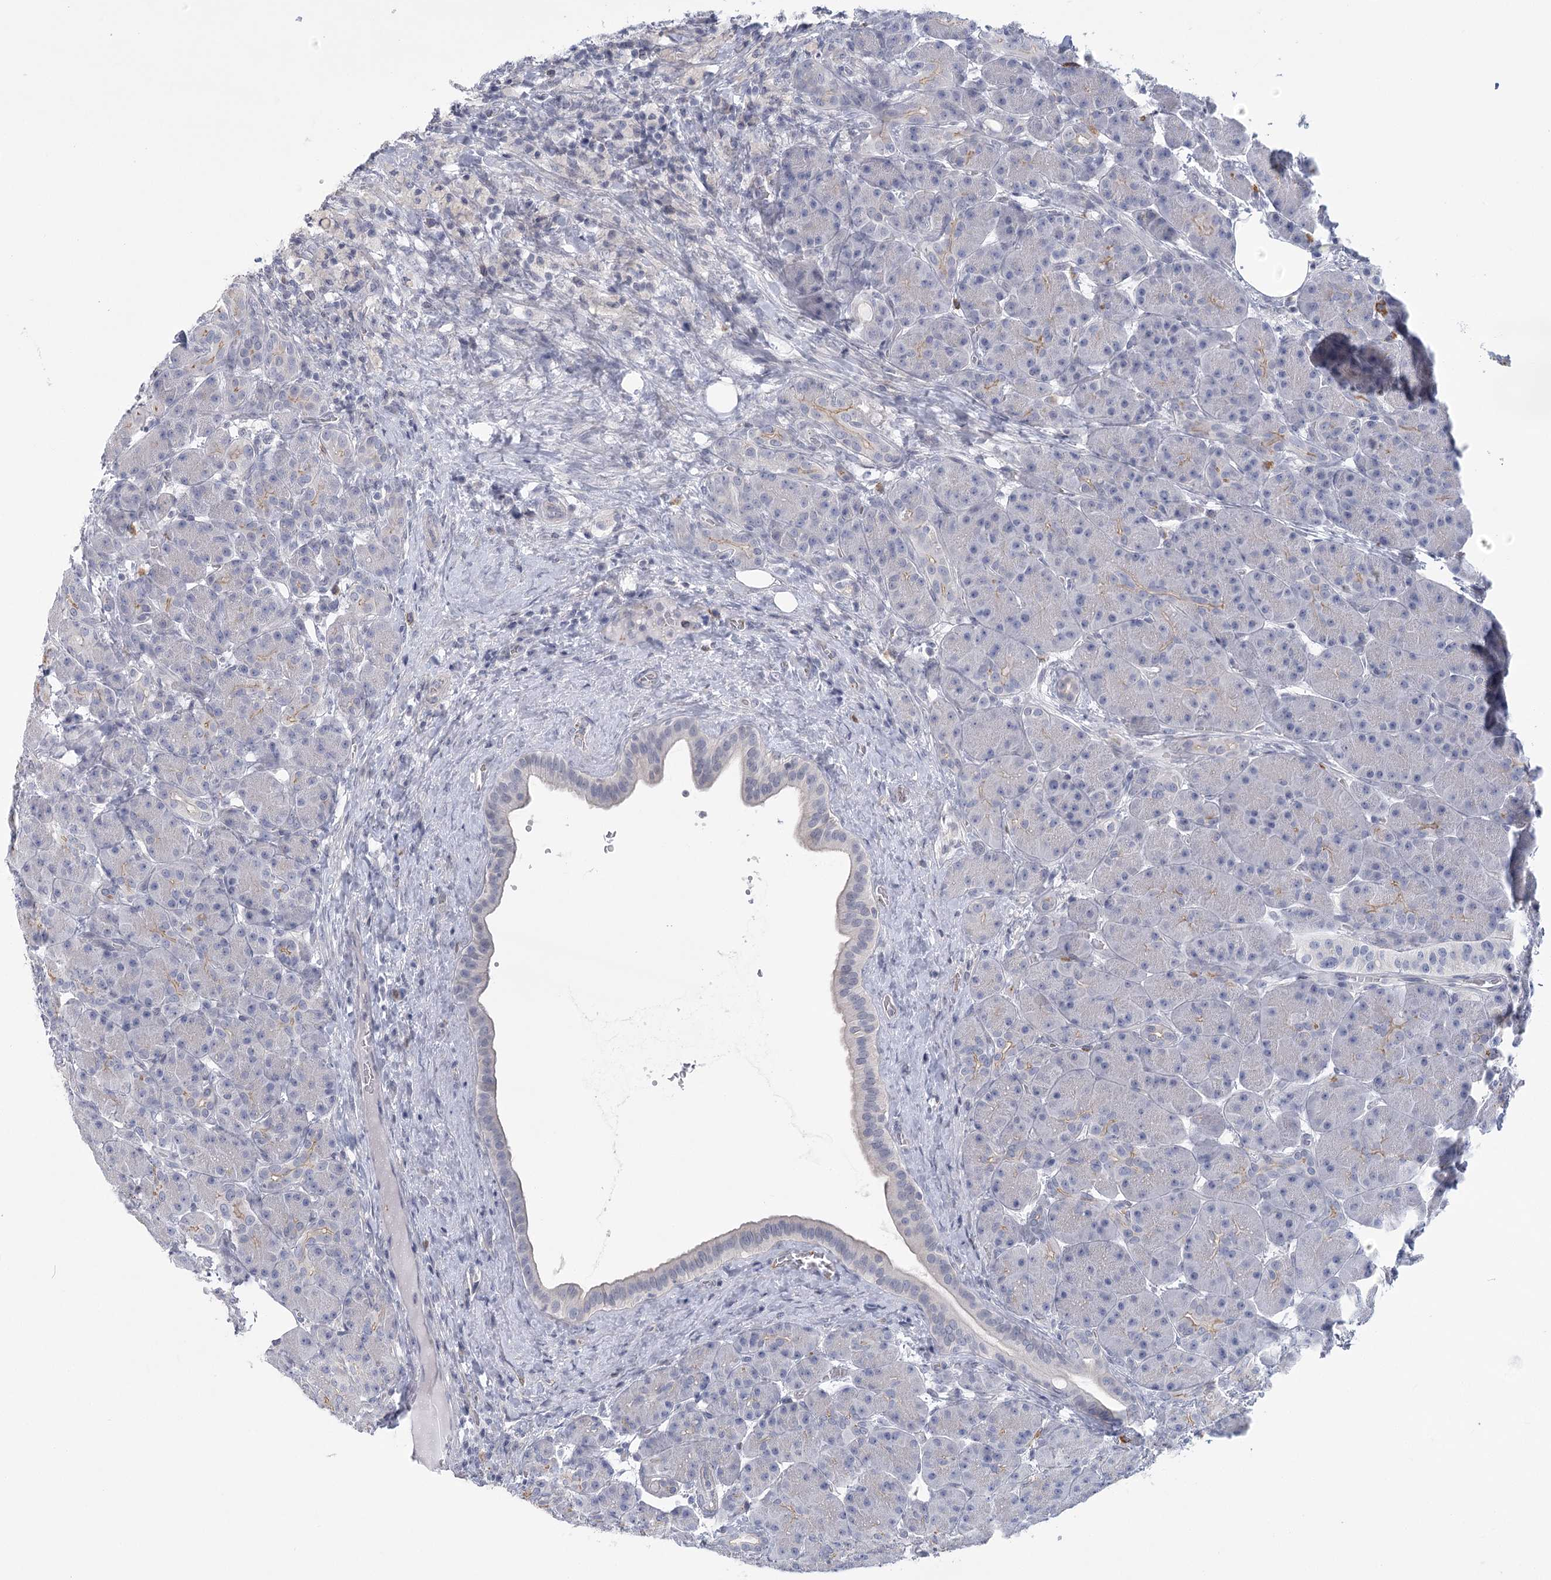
{"staining": {"intensity": "weak", "quantity": "<25%", "location": "cytoplasmic/membranous"}, "tissue": "pancreas", "cell_type": "Exocrine glandular cells", "image_type": "normal", "snomed": [{"axis": "morphology", "description": "Normal tissue, NOS"}, {"axis": "topography", "description": "Pancreas"}], "caption": "An immunohistochemistry histopathology image of benign pancreas is shown. There is no staining in exocrine glandular cells of pancreas. The staining was performed using DAB to visualize the protein expression in brown, while the nuclei were stained in blue with hematoxylin (Magnification: 20x).", "gene": "FAM76B", "patient": {"sex": "male", "age": 63}}